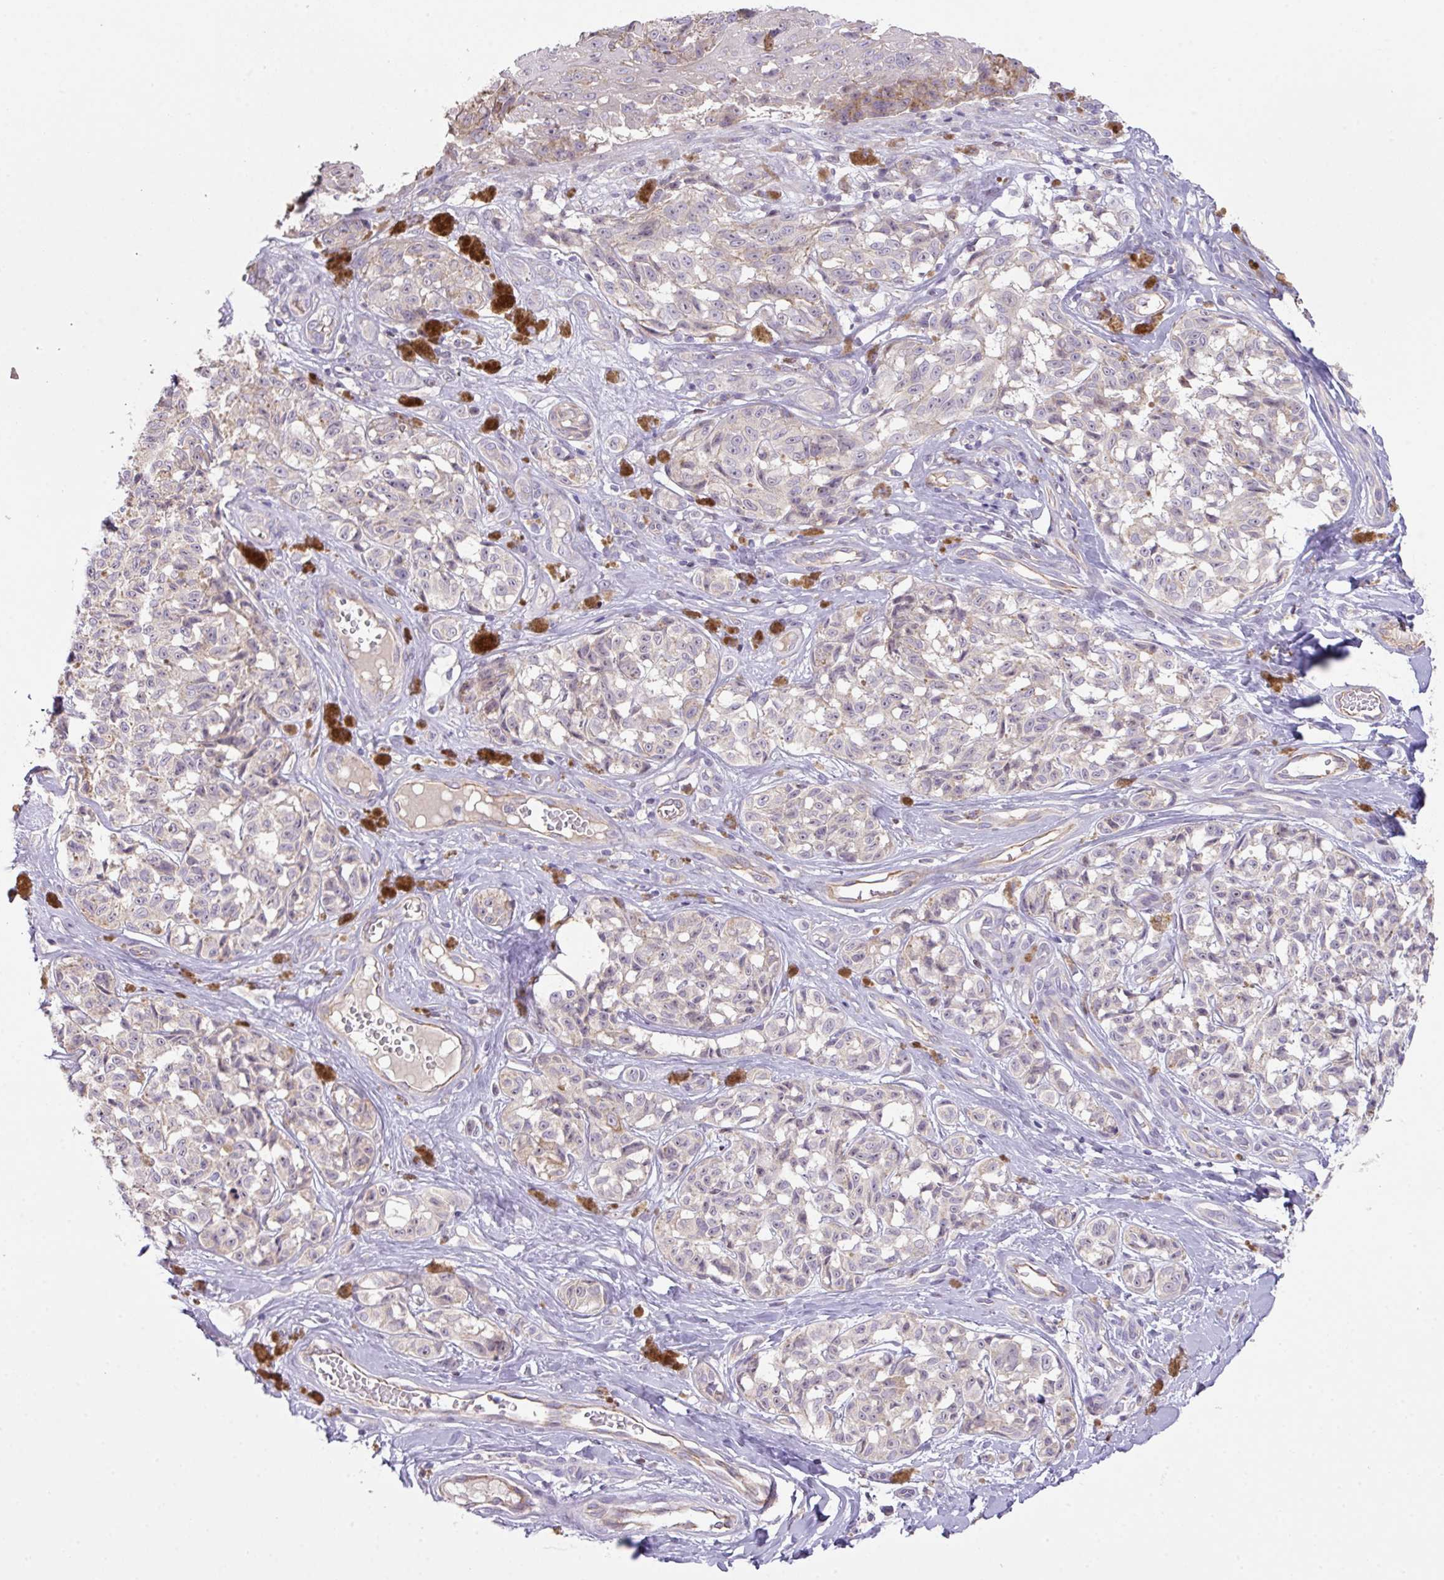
{"staining": {"intensity": "negative", "quantity": "none", "location": "none"}, "tissue": "melanoma", "cell_type": "Tumor cells", "image_type": "cancer", "snomed": [{"axis": "morphology", "description": "Malignant melanoma, NOS"}, {"axis": "topography", "description": "Skin"}], "caption": "This is a photomicrograph of IHC staining of malignant melanoma, which shows no expression in tumor cells. Brightfield microscopy of IHC stained with DAB (3,3'-diaminobenzidine) (brown) and hematoxylin (blue), captured at high magnification.", "gene": "ZNF394", "patient": {"sex": "female", "age": 65}}